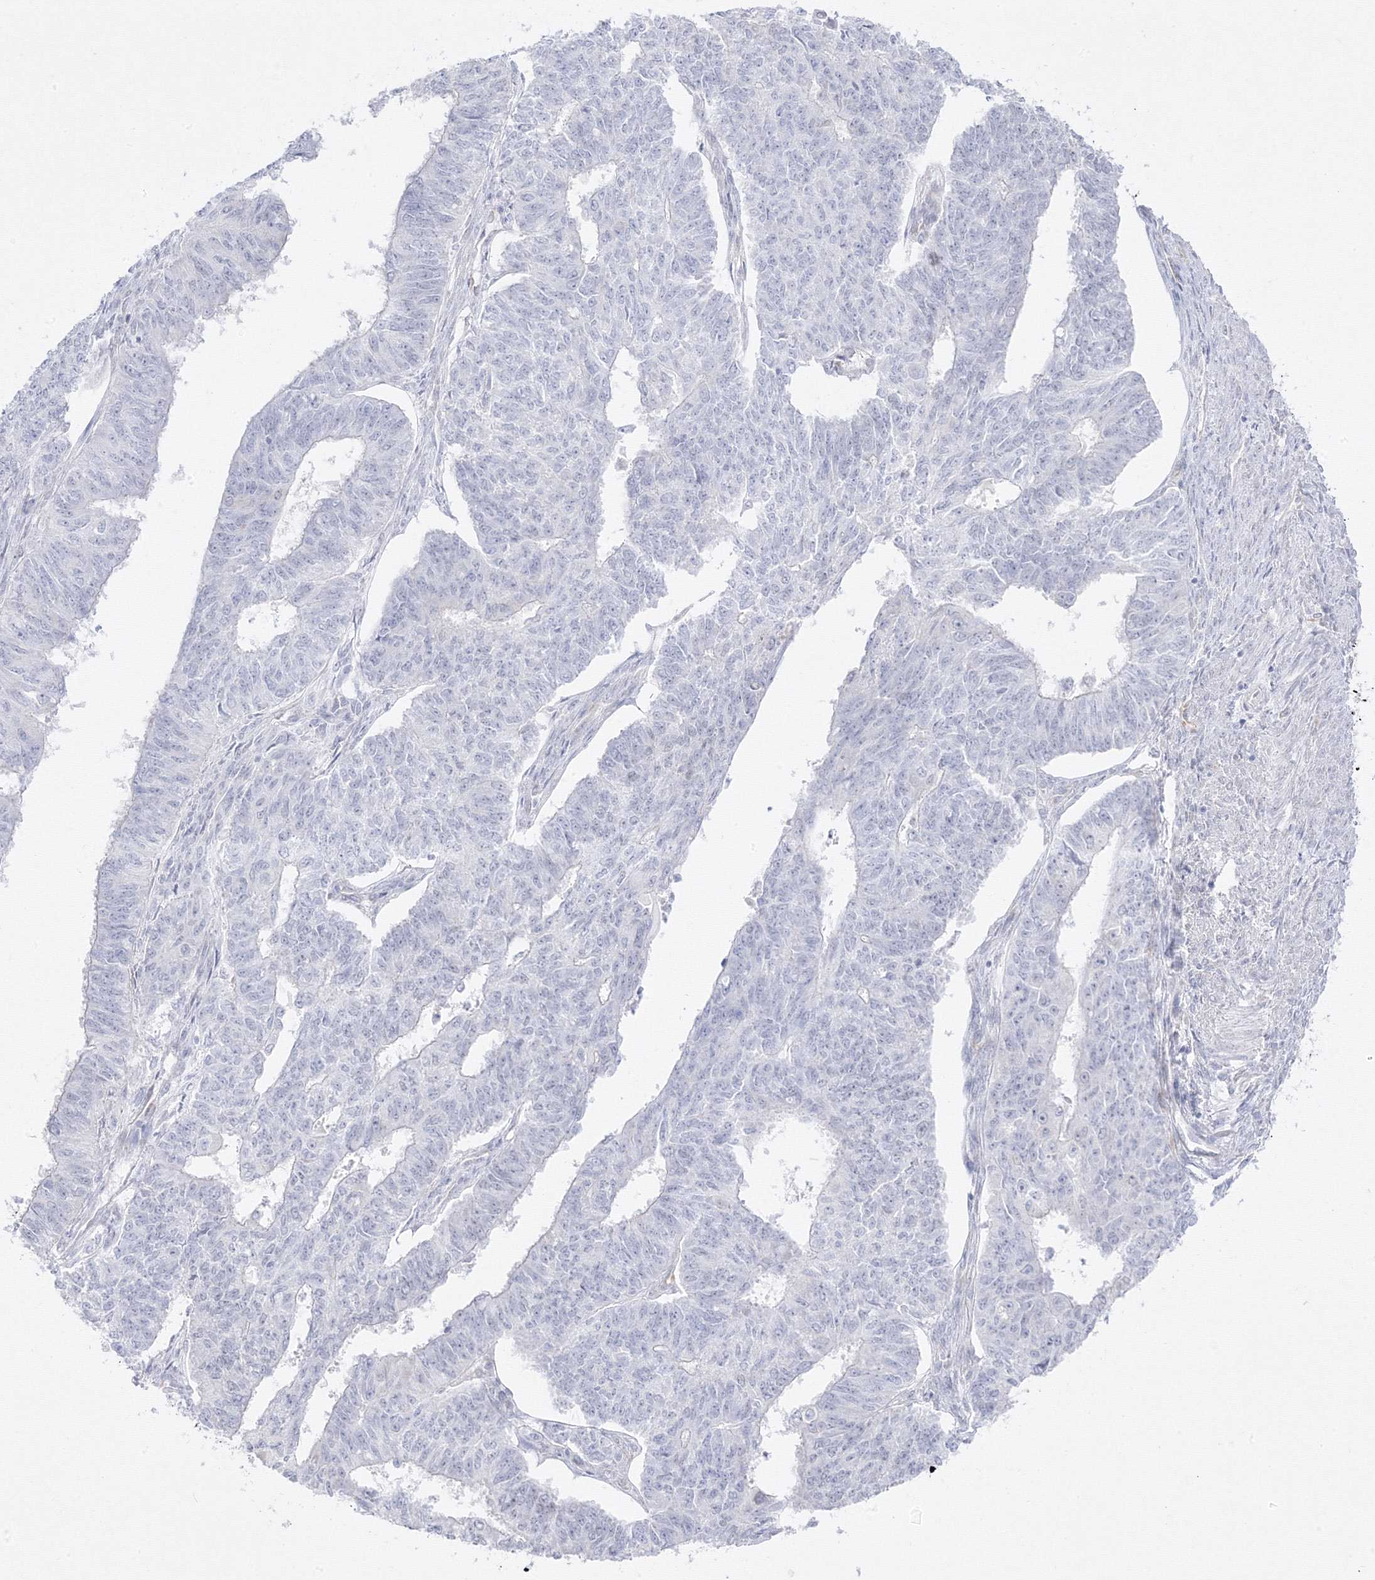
{"staining": {"intensity": "moderate", "quantity": "<25%", "location": "cytoplasmic/membranous"}, "tissue": "endometrial cancer", "cell_type": "Tumor cells", "image_type": "cancer", "snomed": [{"axis": "morphology", "description": "Adenocarcinoma, NOS"}, {"axis": "topography", "description": "Endometrium"}], "caption": "This image exhibits immunohistochemistry staining of adenocarcinoma (endometrial), with low moderate cytoplasmic/membranous staining in about <25% of tumor cells.", "gene": "C2CD2", "patient": {"sex": "female", "age": 32}}